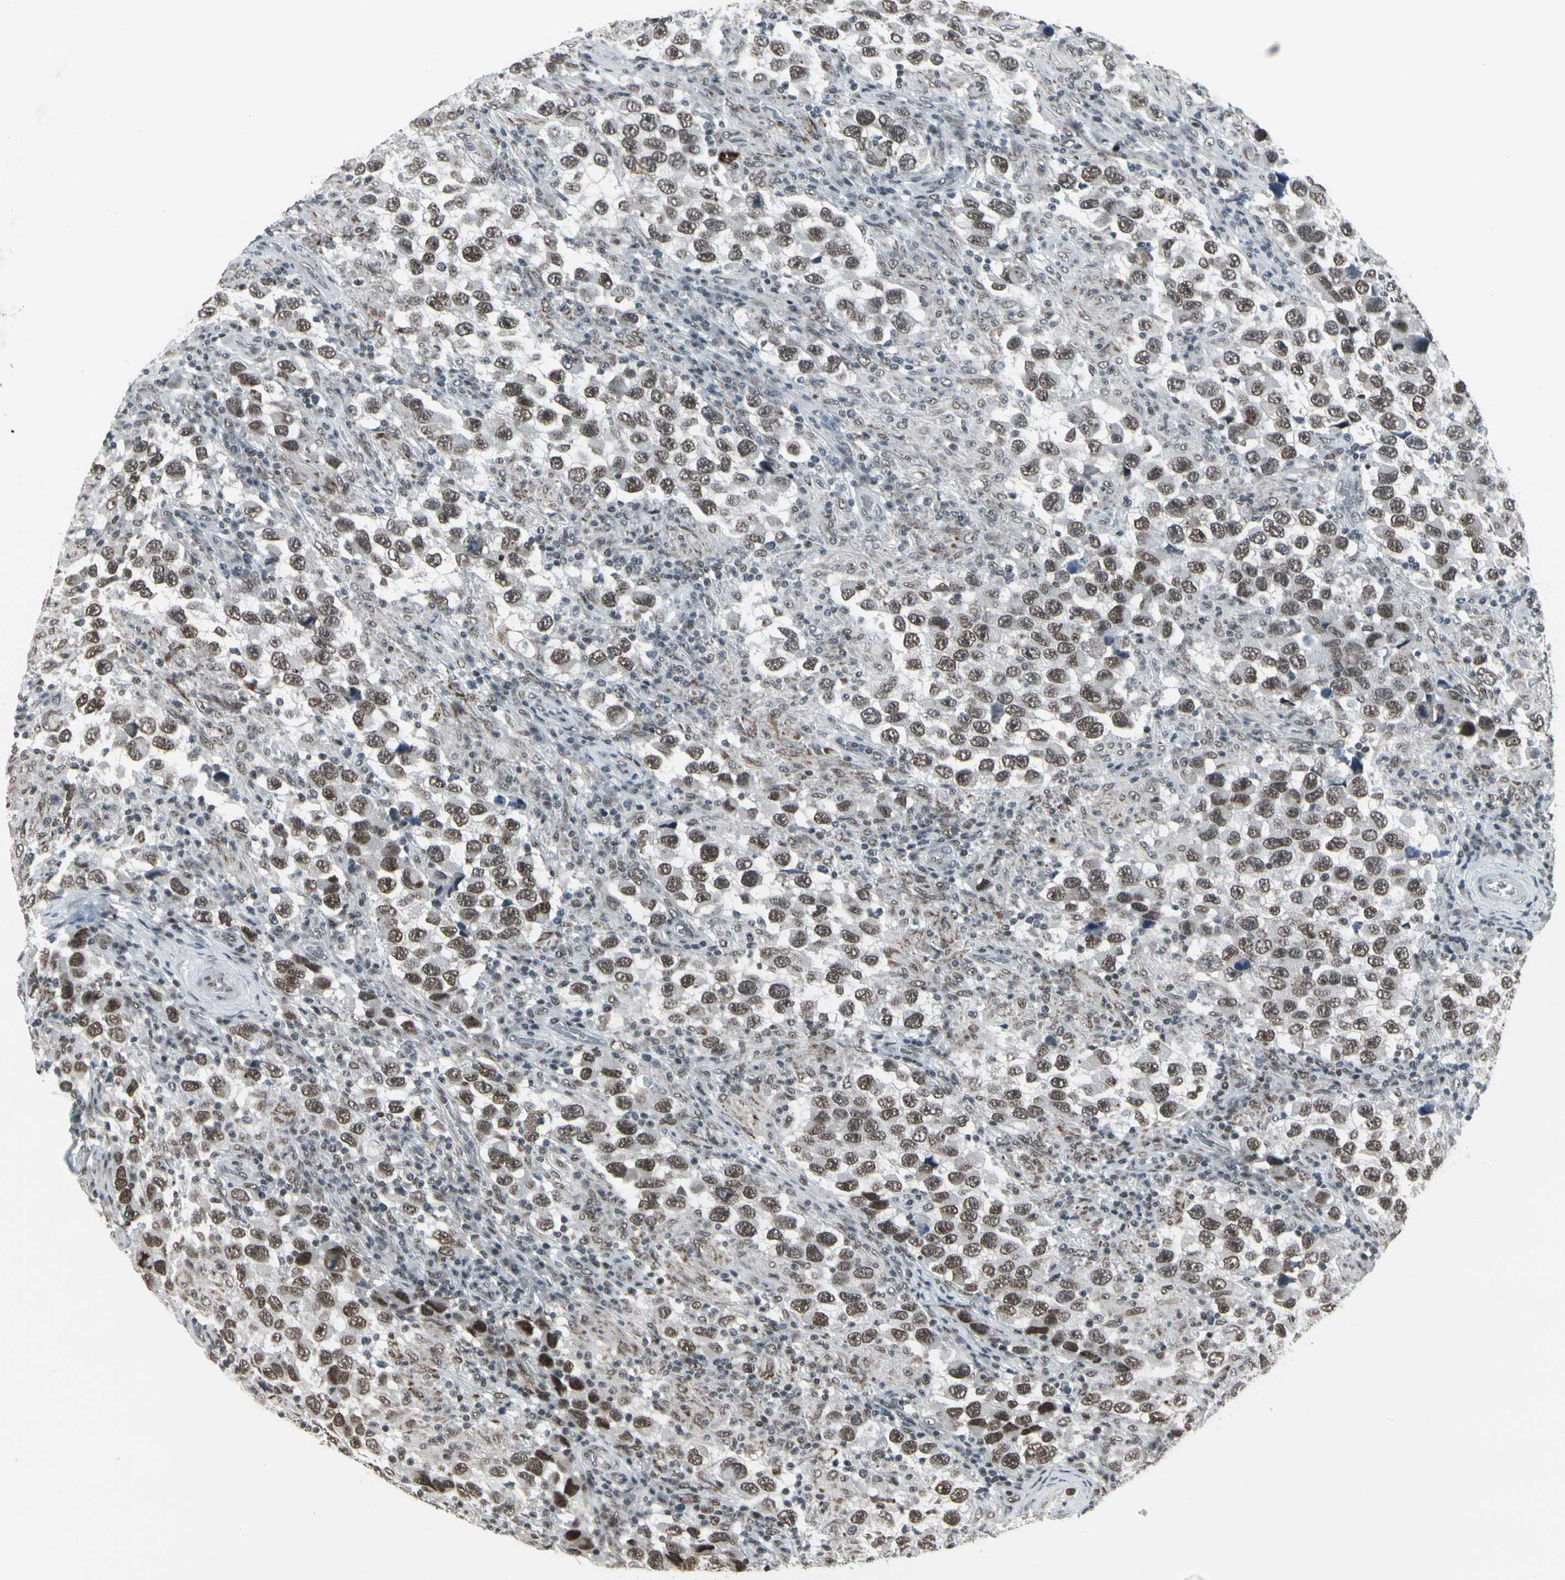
{"staining": {"intensity": "moderate", "quantity": ">75%", "location": "nuclear"}, "tissue": "testis cancer", "cell_type": "Tumor cells", "image_type": "cancer", "snomed": [{"axis": "morphology", "description": "Carcinoma, Embryonal, NOS"}, {"axis": "topography", "description": "Testis"}], "caption": "This image displays IHC staining of embryonal carcinoma (testis), with medium moderate nuclear expression in approximately >75% of tumor cells.", "gene": "HMG20A", "patient": {"sex": "male", "age": 21}}